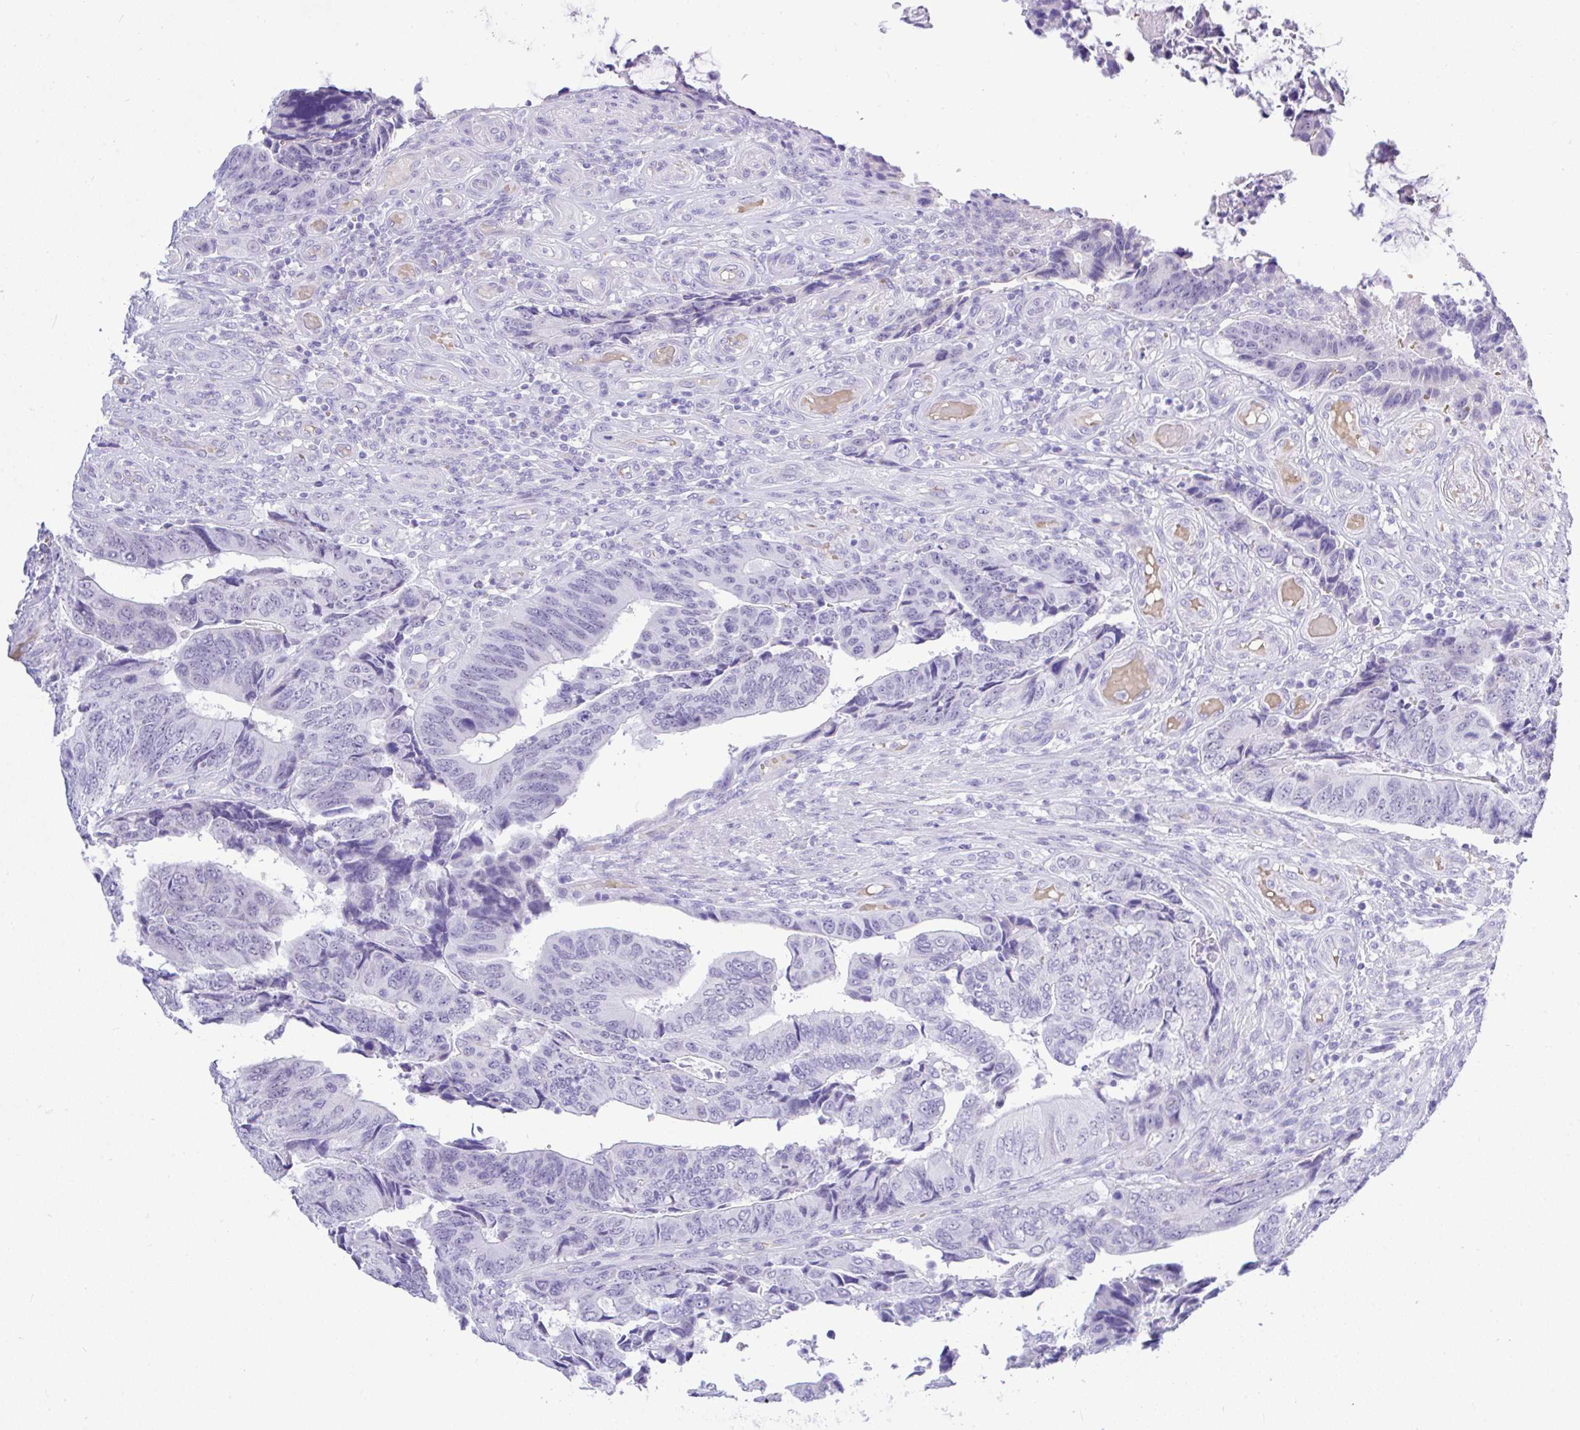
{"staining": {"intensity": "negative", "quantity": "none", "location": "none"}, "tissue": "colorectal cancer", "cell_type": "Tumor cells", "image_type": "cancer", "snomed": [{"axis": "morphology", "description": "Adenocarcinoma, NOS"}, {"axis": "topography", "description": "Colon"}], "caption": "Human colorectal cancer stained for a protein using IHC demonstrates no staining in tumor cells.", "gene": "SEL1L2", "patient": {"sex": "male", "age": 87}}